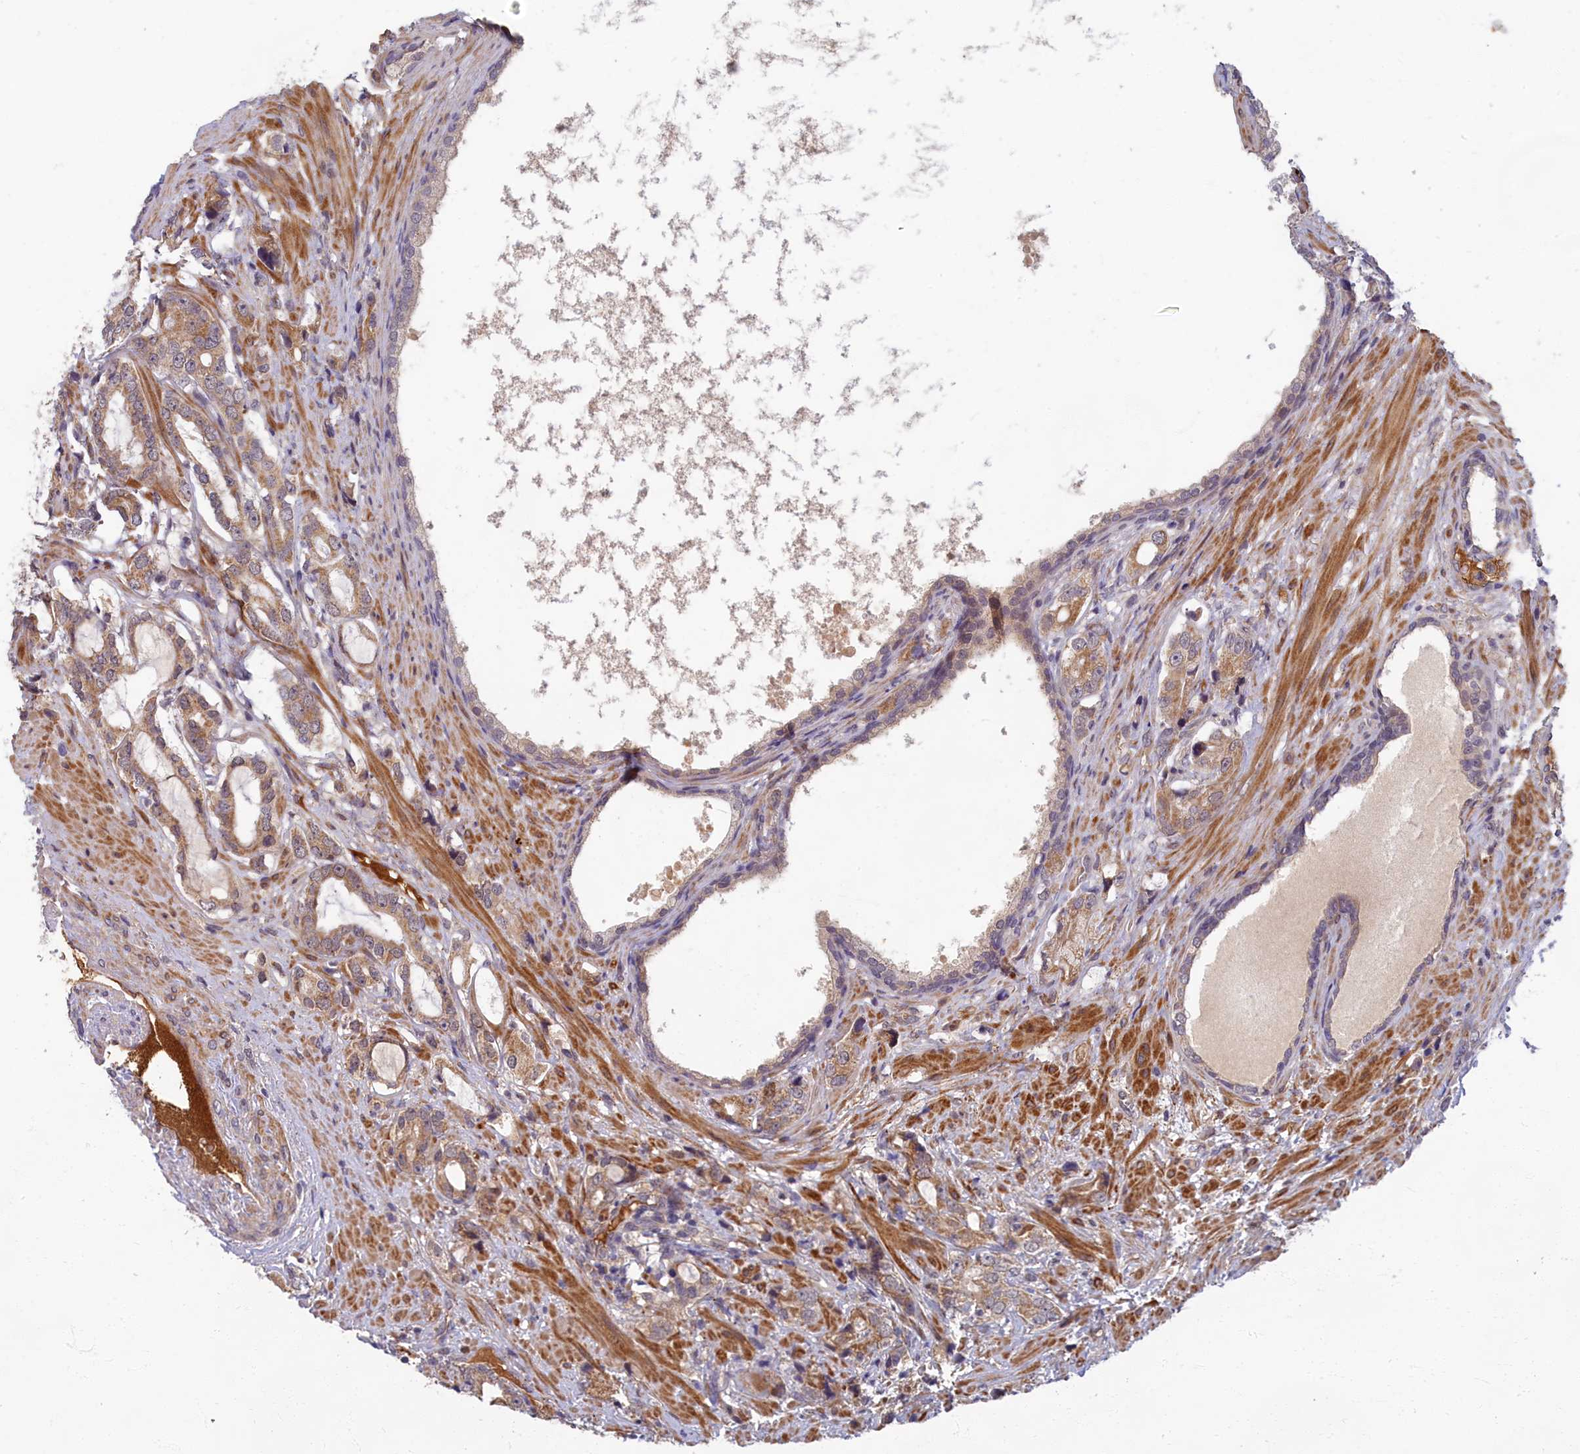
{"staining": {"intensity": "moderate", "quantity": ">75%", "location": "cytoplasmic/membranous"}, "tissue": "prostate cancer", "cell_type": "Tumor cells", "image_type": "cancer", "snomed": [{"axis": "morphology", "description": "Adenocarcinoma, High grade"}, {"axis": "topography", "description": "Prostate"}], "caption": "High-magnification brightfield microscopy of high-grade adenocarcinoma (prostate) stained with DAB (brown) and counterstained with hematoxylin (blue). tumor cells exhibit moderate cytoplasmic/membranous expression is seen in about>75% of cells.", "gene": "EARS2", "patient": {"sex": "male", "age": 75}}